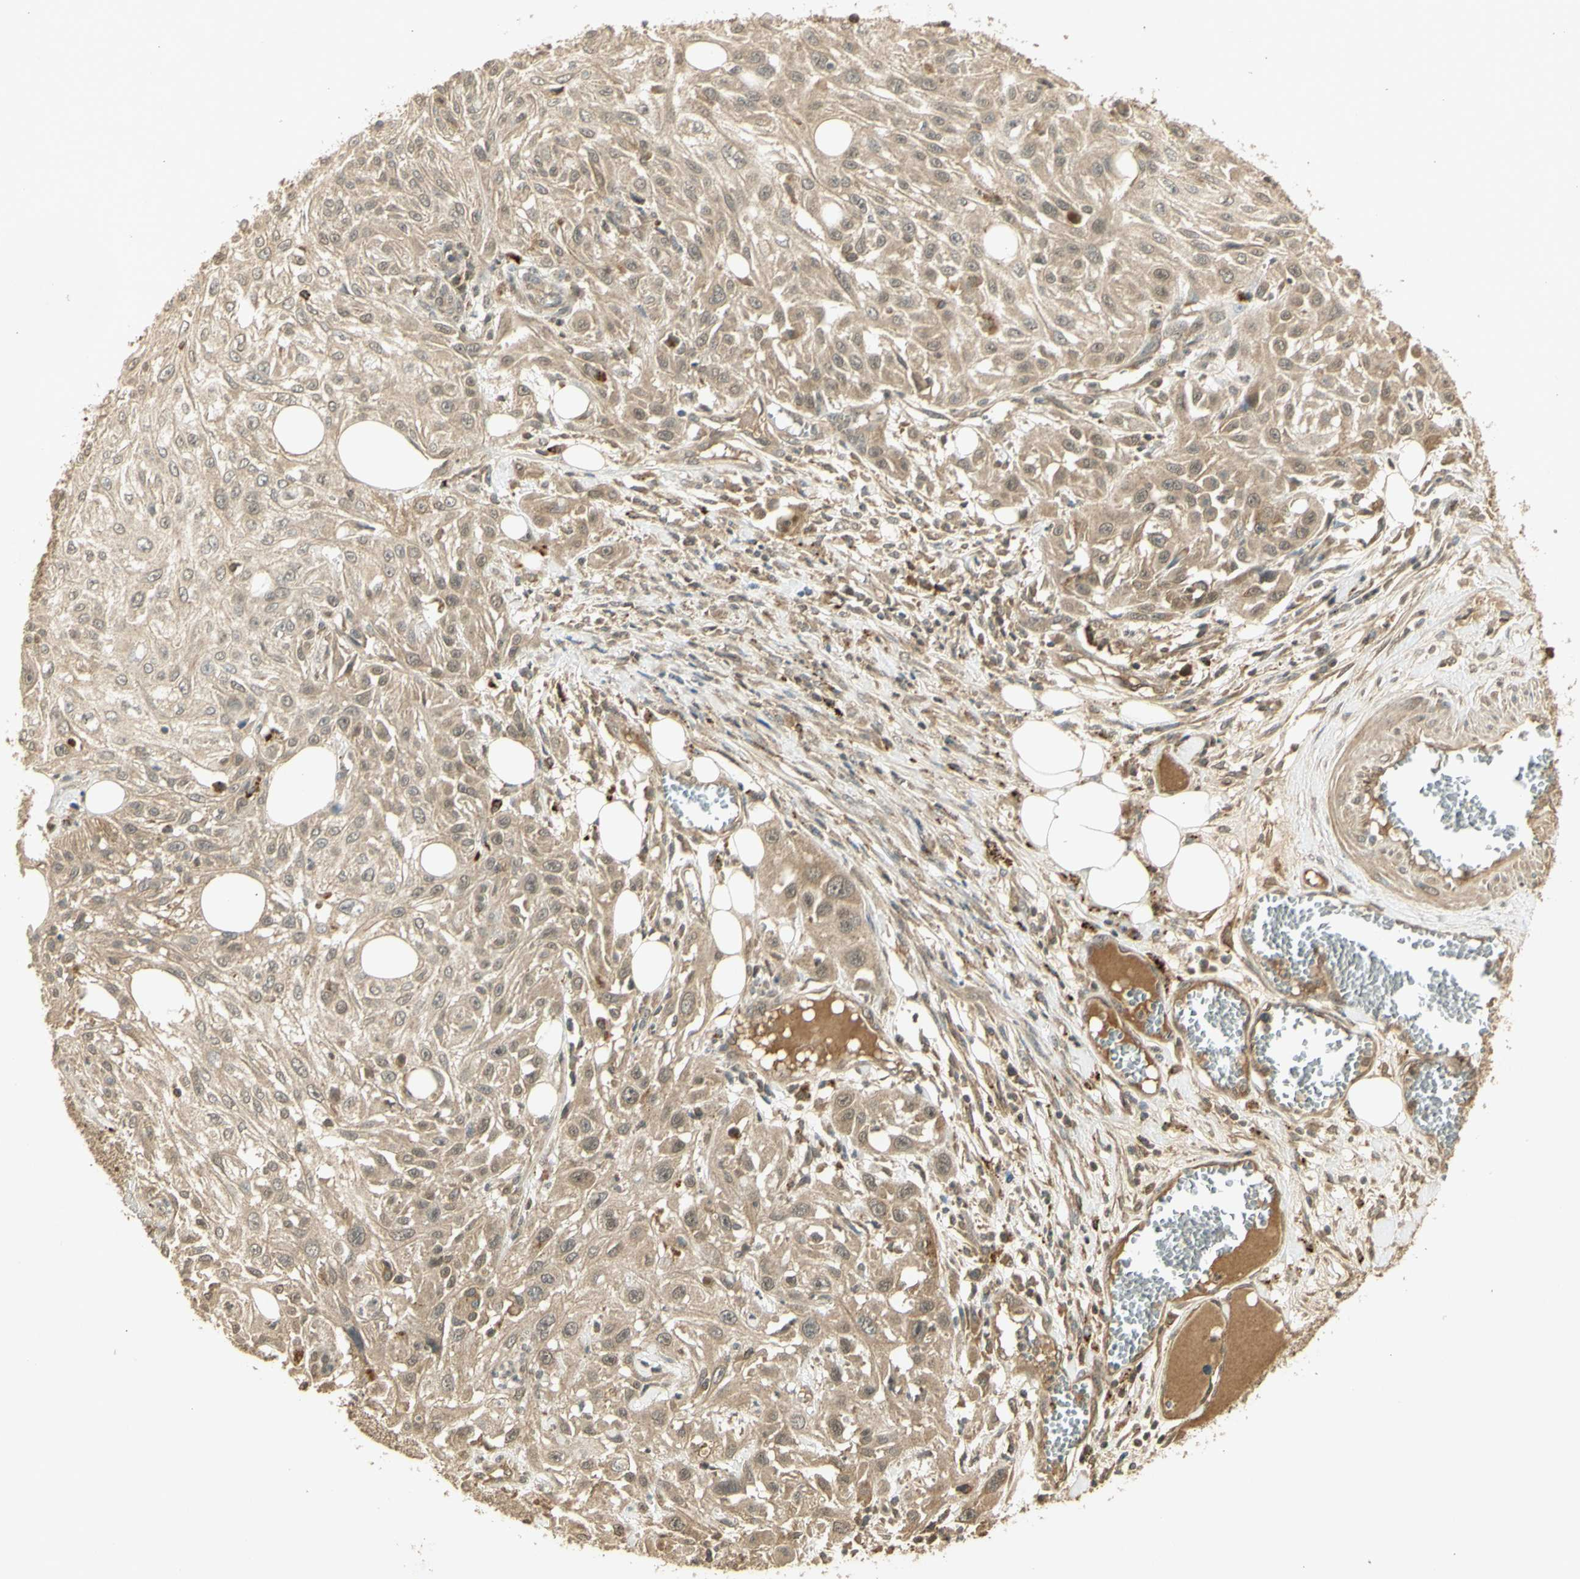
{"staining": {"intensity": "weak", "quantity": ">75%", "location": "cytoplasmic/membranous,nuclear"}, "tissue": "skin cancer", "cell_type": "Tumor cells", "image_type": "cancer", "snomed": [{"axis": "morphology", "description": "Squamous cell carcinoma, NOS"}, {"axis": "topography", "description": "Skin"}], "caption": "Skin cancer stained with immunohistochemistry (IHC) demonstrates weak cytoplasmic/membranous and nuclear expression in about >75% of tumor cells.", "gene": "GMEB2", "patient": {"sex": "male", "age": 75}}